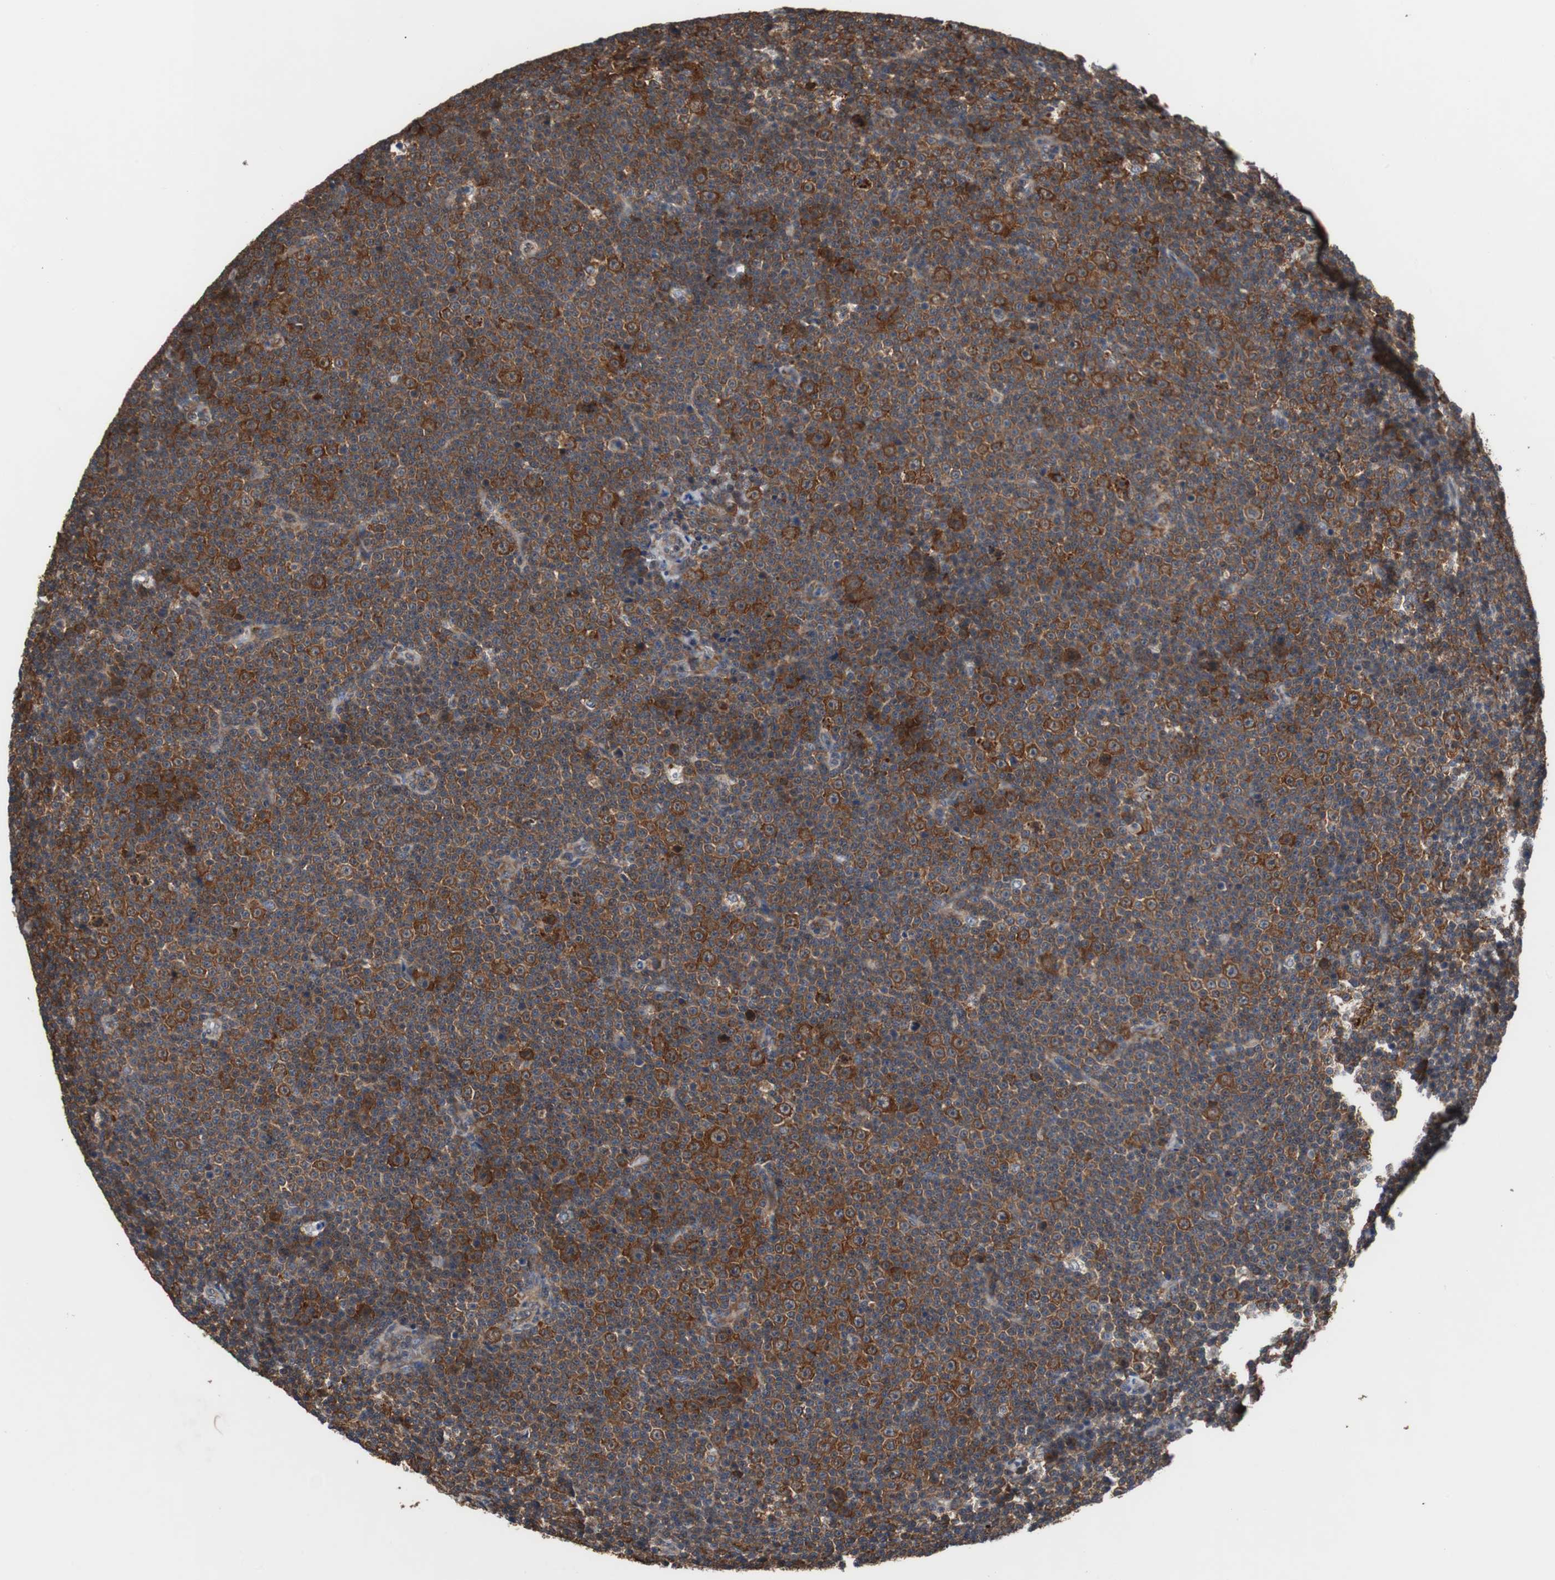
{"staining": {"intensity": "strong", "quantity": ">75%", "location": "cytoplasmic/membranous"}, "tissue": "lymphoma", "cell_type": "Tumor cells", "image_type": "cancer", "snomed": [{"axis": "morphology", "description": "Malignant lymphoma, non-Hodgkin's type, Low grade"}, {"axis": "topography", "description": "Lymph node"}], "caption": "Lymphoma was stained to show a protein in brown. There is high levels of strong cytoplasmic/membranous positivity in approximately >75% of tumor cells.", "gene": "USP10", "patient": {"sex": "female", "age": 67}}